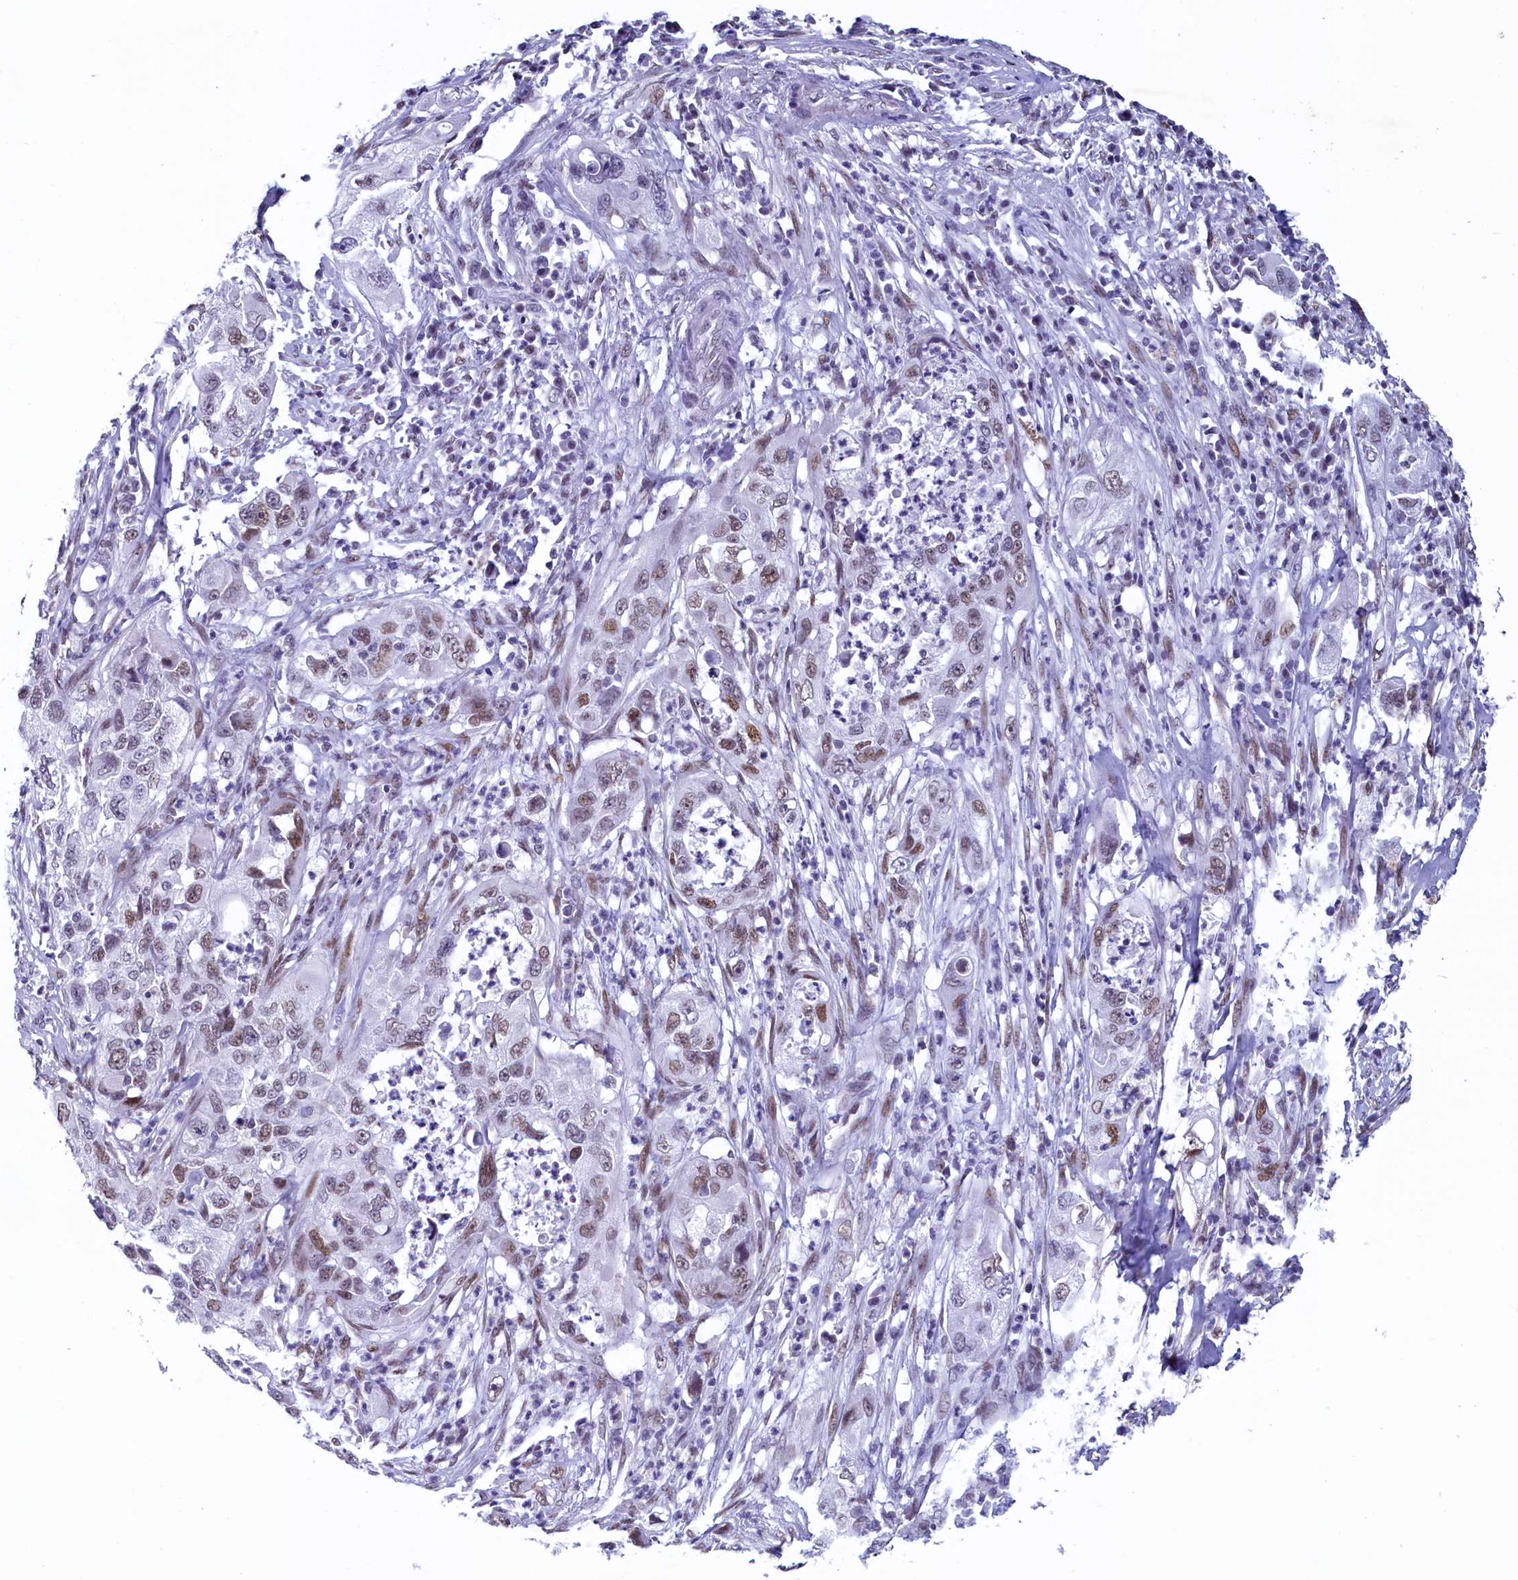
{"staining": {"intensity": "moderate", "quantity": "25%-75%", "location": "nuclear"}, "tissue": "pancreatic cancer", "cell_type": "Tumor cells", "image_type": "cancer", "snomed": [{"axis": "morphology", "description": "Adenocarcinoma, NOS"}, {"axis": "topography", "description": "Pancreas"}], "caption": "Pancreatic cancer (adenocarcinoma) was stained to show a protein in brown. There is medium levels of moderate nuclear staining in about 25%-75% of tumor cells. Nuclei are stained in blue.", "gene": "SUGP2", "patient": {"sex": "female", "age": 78}}